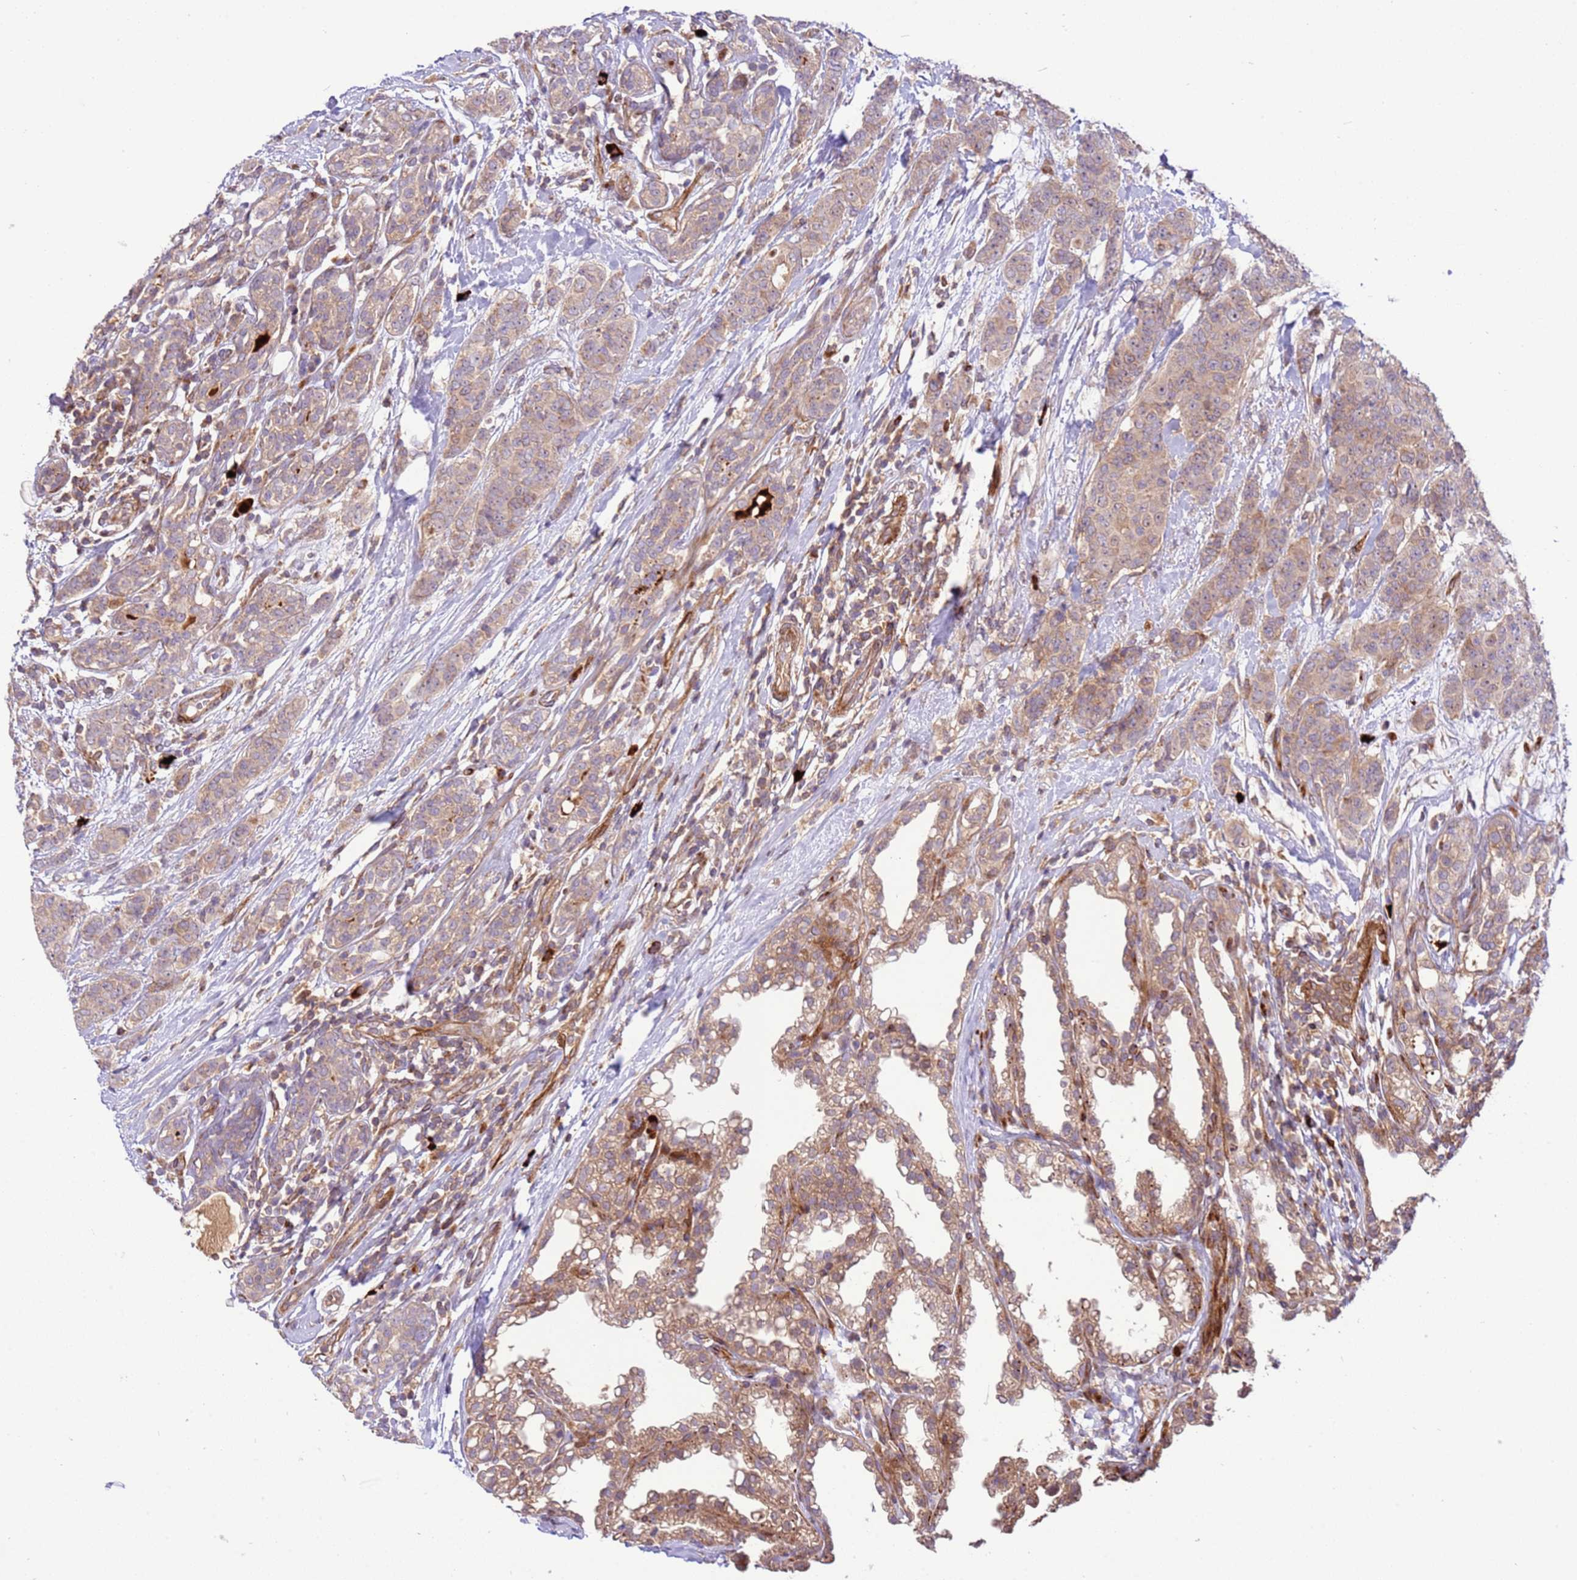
{"staining": {"intensity": "weak", "quantity": "25%-75%", "location": "cytoplasmic/membranous"}, "tissue": "breast cancer", "cell_type": "Tumor cells", "image_type": "cancer", "snomed": [{"axis": "morphology", "description": "Duct carcinoma"}, {"axis": "topography", "description": "Breast"}], "caption": "Brown immunohistochemical staining in human breast cancer displays weak cytoplasmic/membranous positivity in approximately 25%-75% of tumor cells.", "gene": "ZNF624", "patient": {"sex": "female", "age": 40}}